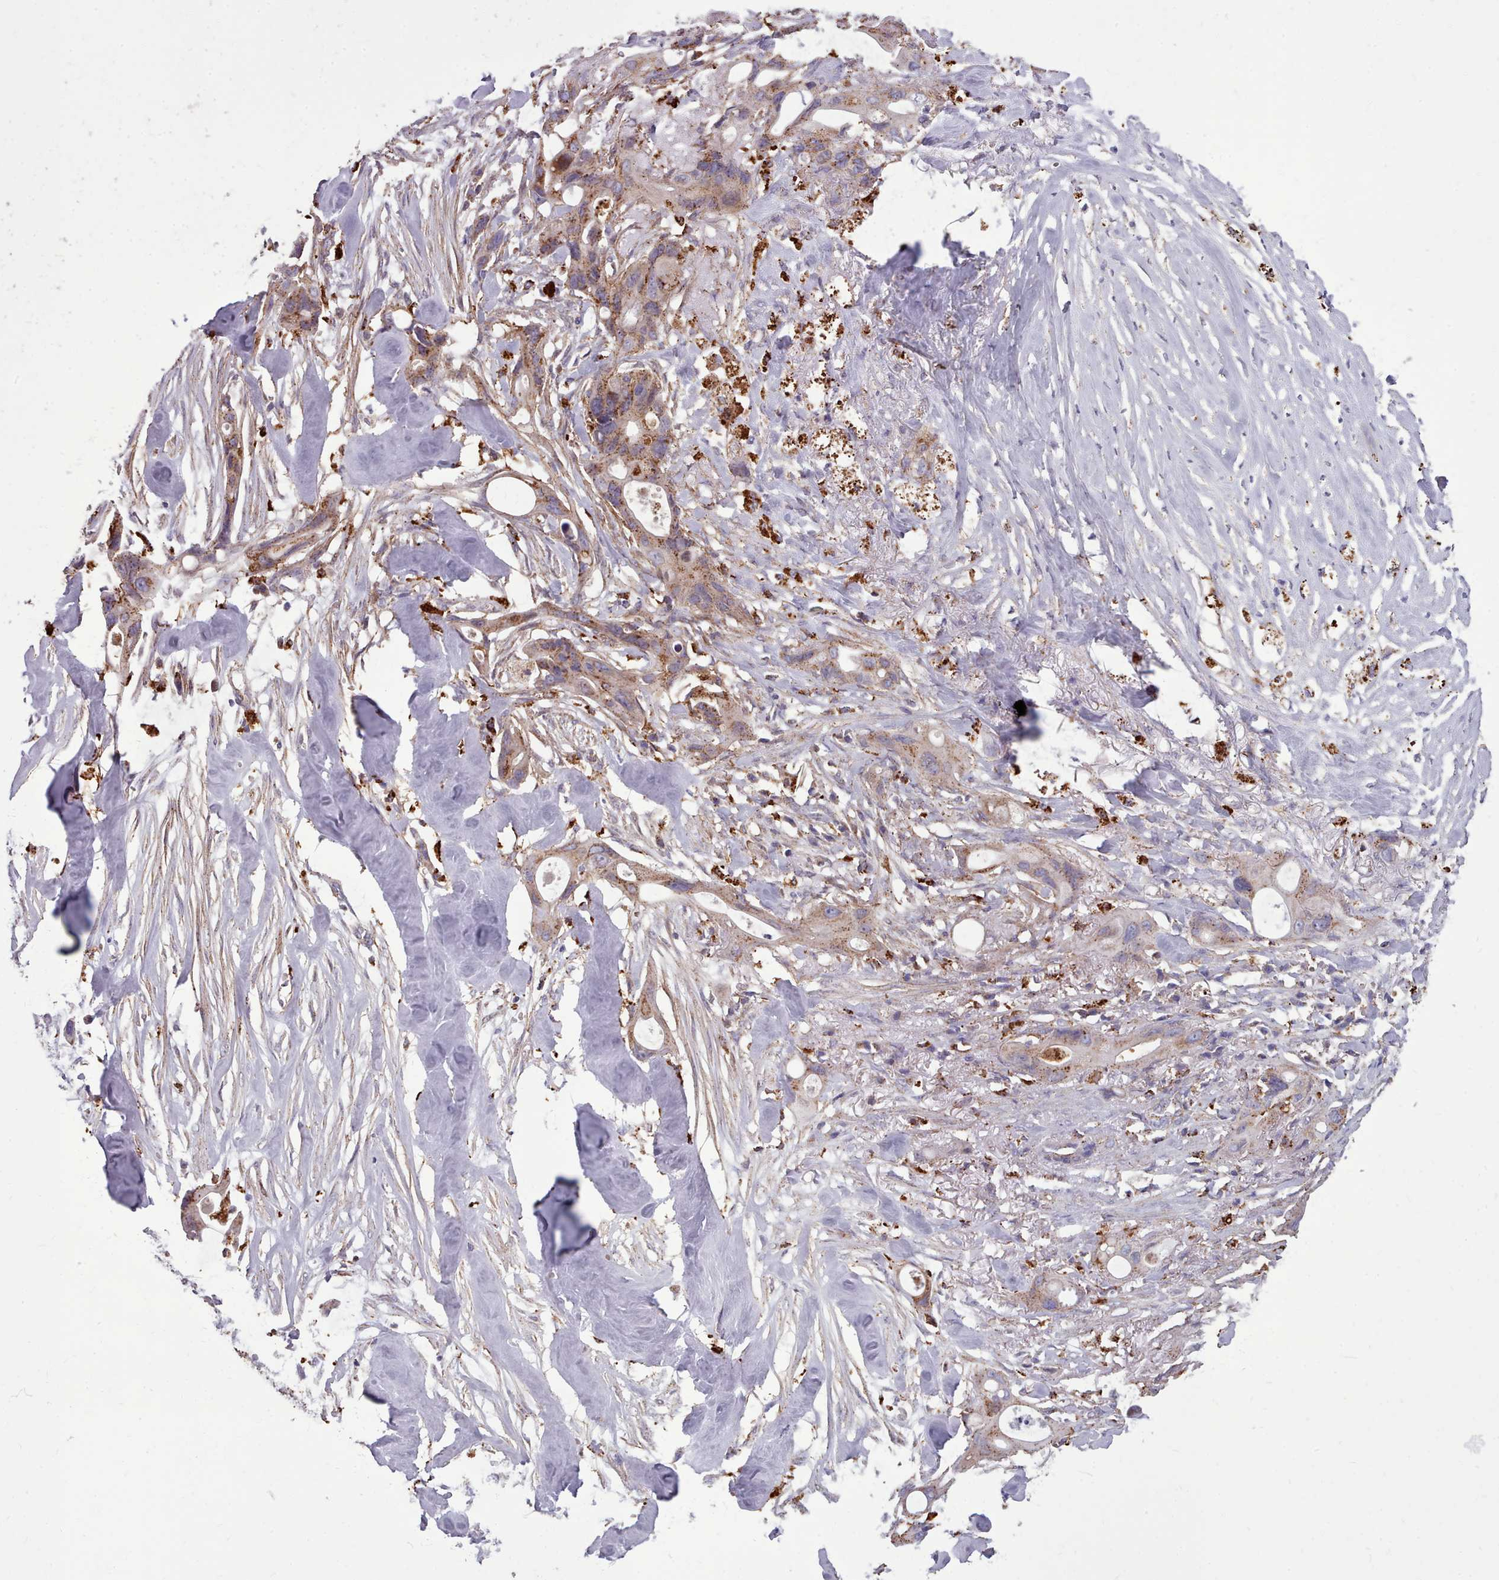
{"staining": {"intensity": "moderate", "quantity": "<25%", "location": "cytoplasmic/membranous"}, "tissue": "ovarian cancer", "cell_type": "Tumor cells", "image_type": "cancer", "snomed": [{"axis": "morphology", "description": "Cystadenocarcinoma, mucinous, NOS"}, {"axis": "topography", "description": "Ovary"}], "caption": "This micrograph shows mucinous cystadenocarcinoma (ovarian) stained with IHC to label a protein in brown. The cytoplasmic/membranous of tumor cells show moderate positivity for the protein. Nuclei are counter-stained blue.", "gene": "PACSIN3", "patient": {"sex": "female", "age": 70}}